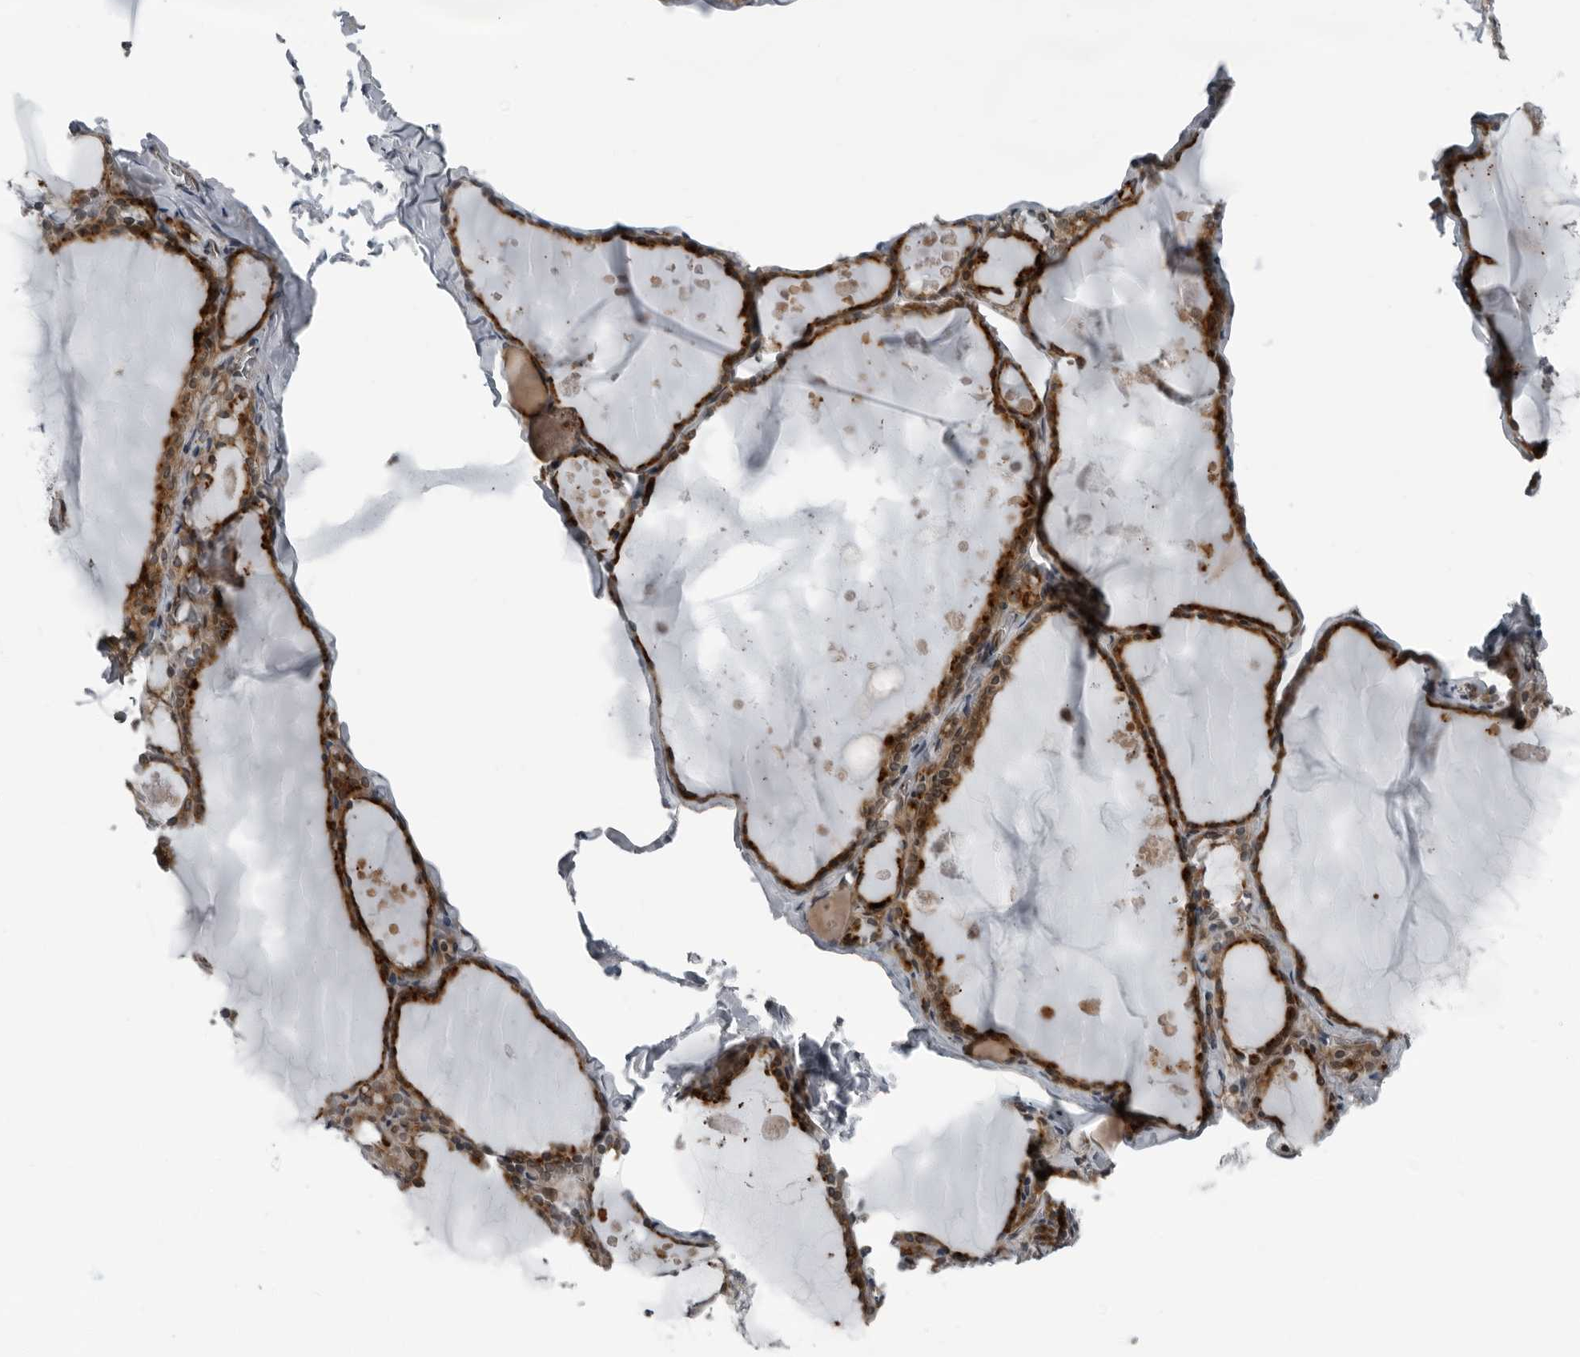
{"staining": {"intensity": "moderate", "quantity": ">75%", "location": "cytoplasmic/membranous"}, "tissue": "thyroid gland", "cell_type": "Glandular cells", "image_type": "normal", "snomed": [{"axis": "morphology", "description": "Normal tissue, NOS"}, {"axis": "topography", "description": "Thyroid gland"}], "caption": "Thyroid gland stained with DAB immunohistochemistry shows medium levels of moderate cytoplasmic/membranous staining in approximately >75% of glandular cells. The staining was performed using DAB to visualize the protein expression in brown, while the nuclei were stained in blue with hematoxylin (Magnification: 20x).", "gene": "FAM102B", "patient": {"sex": "male", "age": 56}}